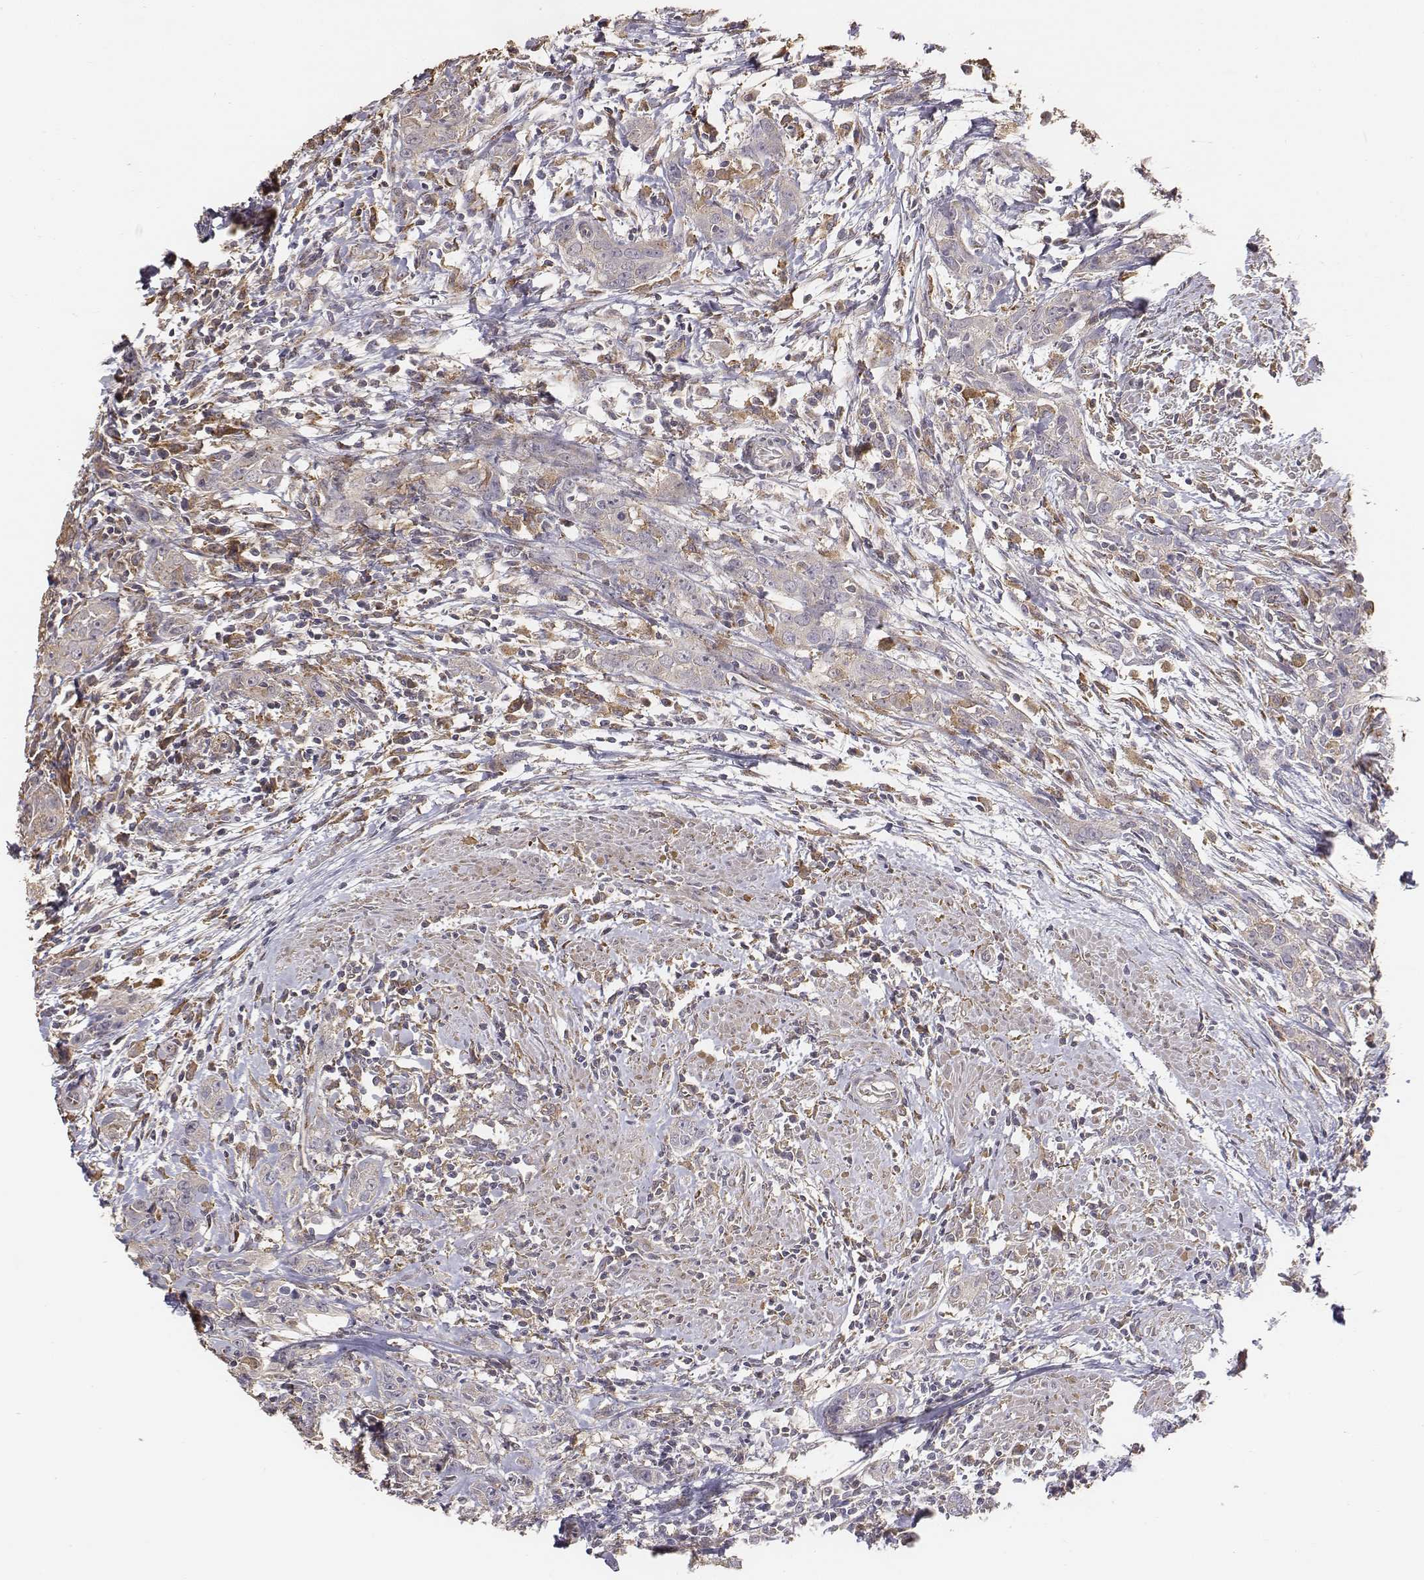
{"staining": {"intensity": "weak", "quantity": ">75%", "location": "cytoplasmic/membranous"}, "tissue": "urothelial cancer", "cell_type": "Tumor cells", "image_type": "cancer", "snomed": [{"axis": "morphology", "description": "Urothelial carcinoma, High grade"}, {"axis": "topography", "description": "Urinary bladder"}], "caption": "Weak cytoplasmic/membranous staining is identified in about >75% of tumor cells in urothelial carcinoma (high-grade).", "gene": "AP1B1", "patient": {"sex": "male", "age": 83}}